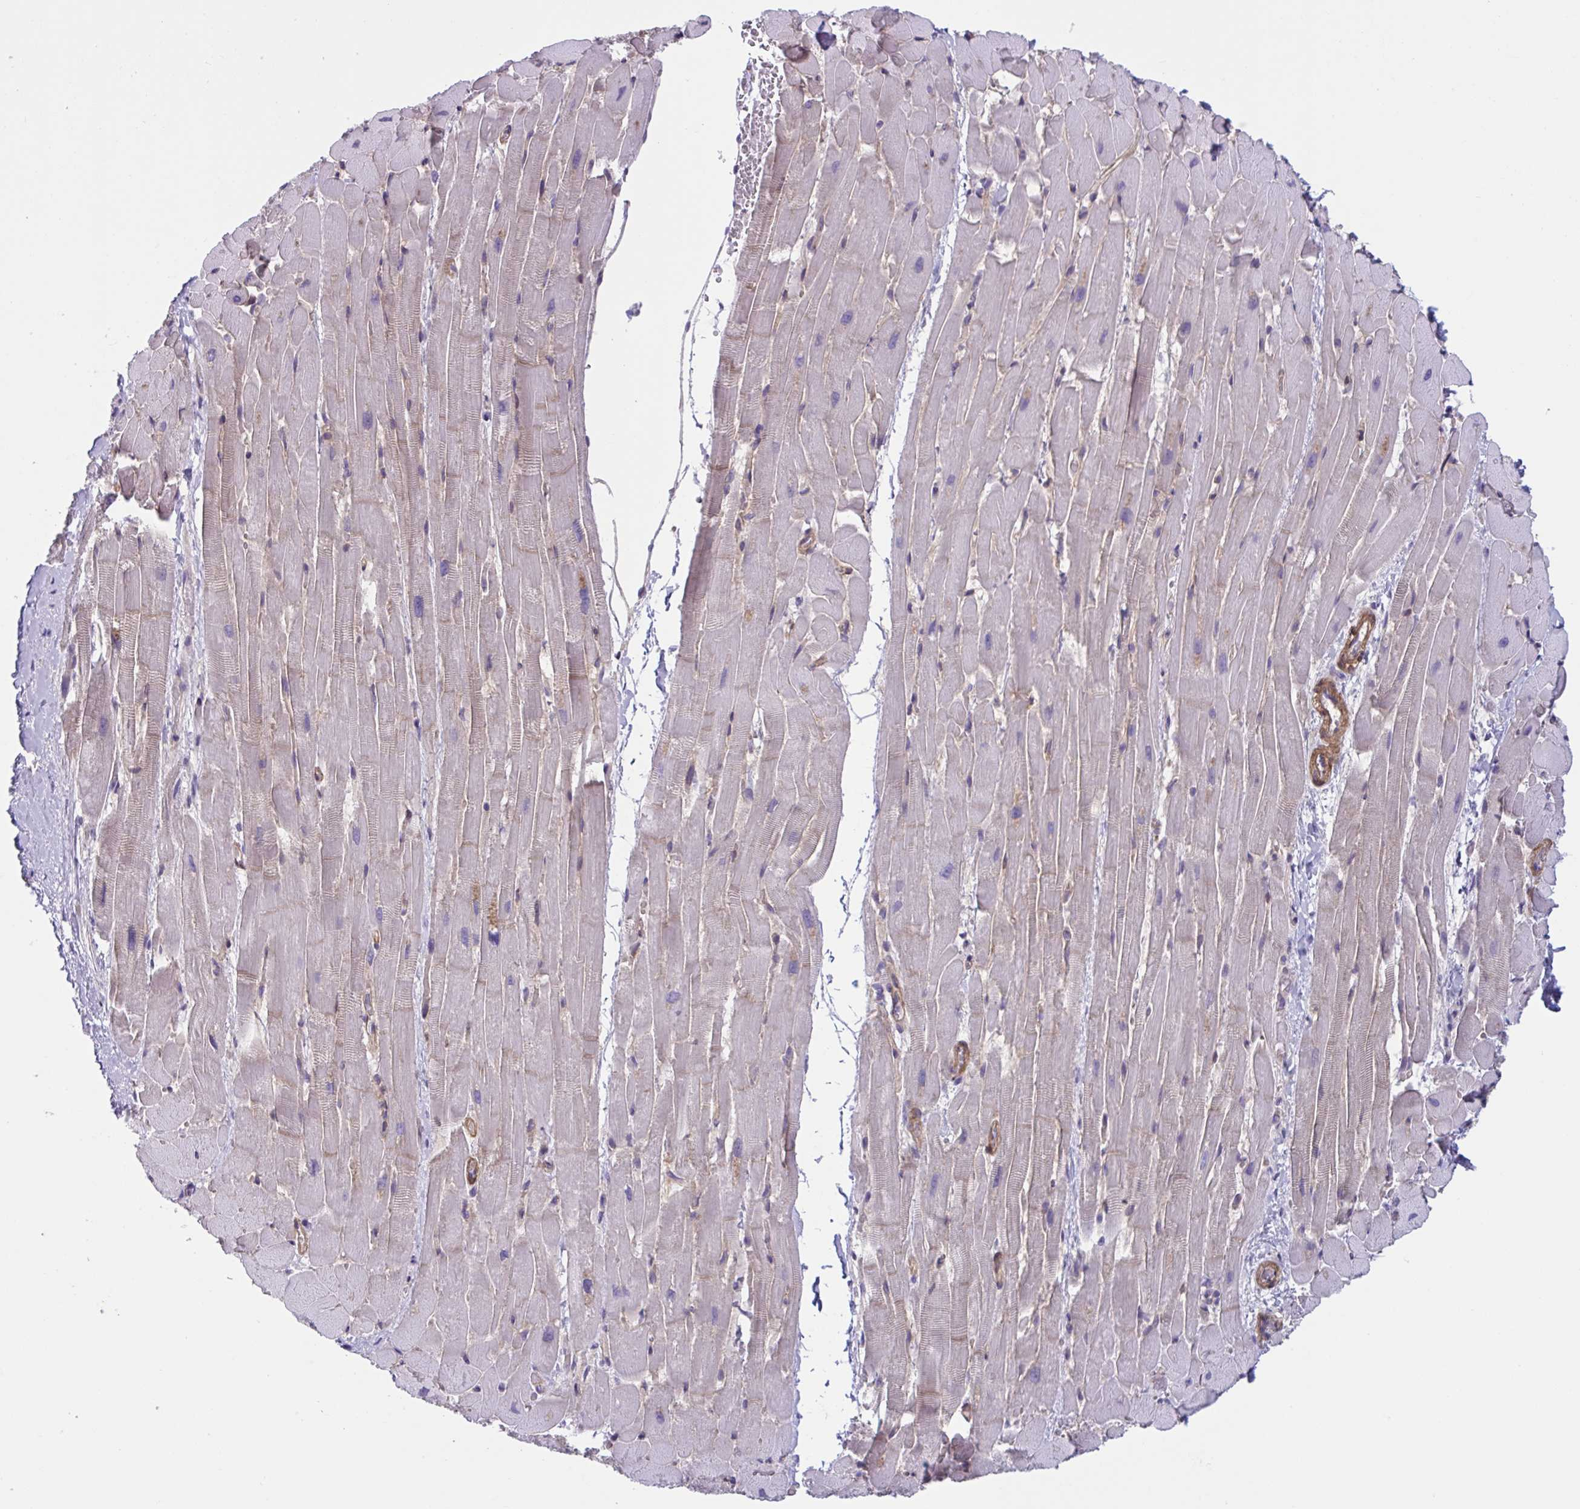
{"staining": {"intensity": "moderate", "quantity": "<25%", "location": "cytoplasmic/membranous"}, "tissue": "heart muscle", "cell_type": "Cardiomyocytes", "image_type": "normal", "snomed": [{"axis": "morphology", "description": "Normal tissue, NOS"}, {"axis": "topography", "description": "Heart"}], "caption": "IHC photomicrograph of normal heart muscle stained for a protein (brown), which exhibits low levels of moderate cytoplasmic/membranous staining in approximately <25% of cardiomyocytes.", "gene": "TTC7B", "patient": {"sex": "male", "age": 37}}